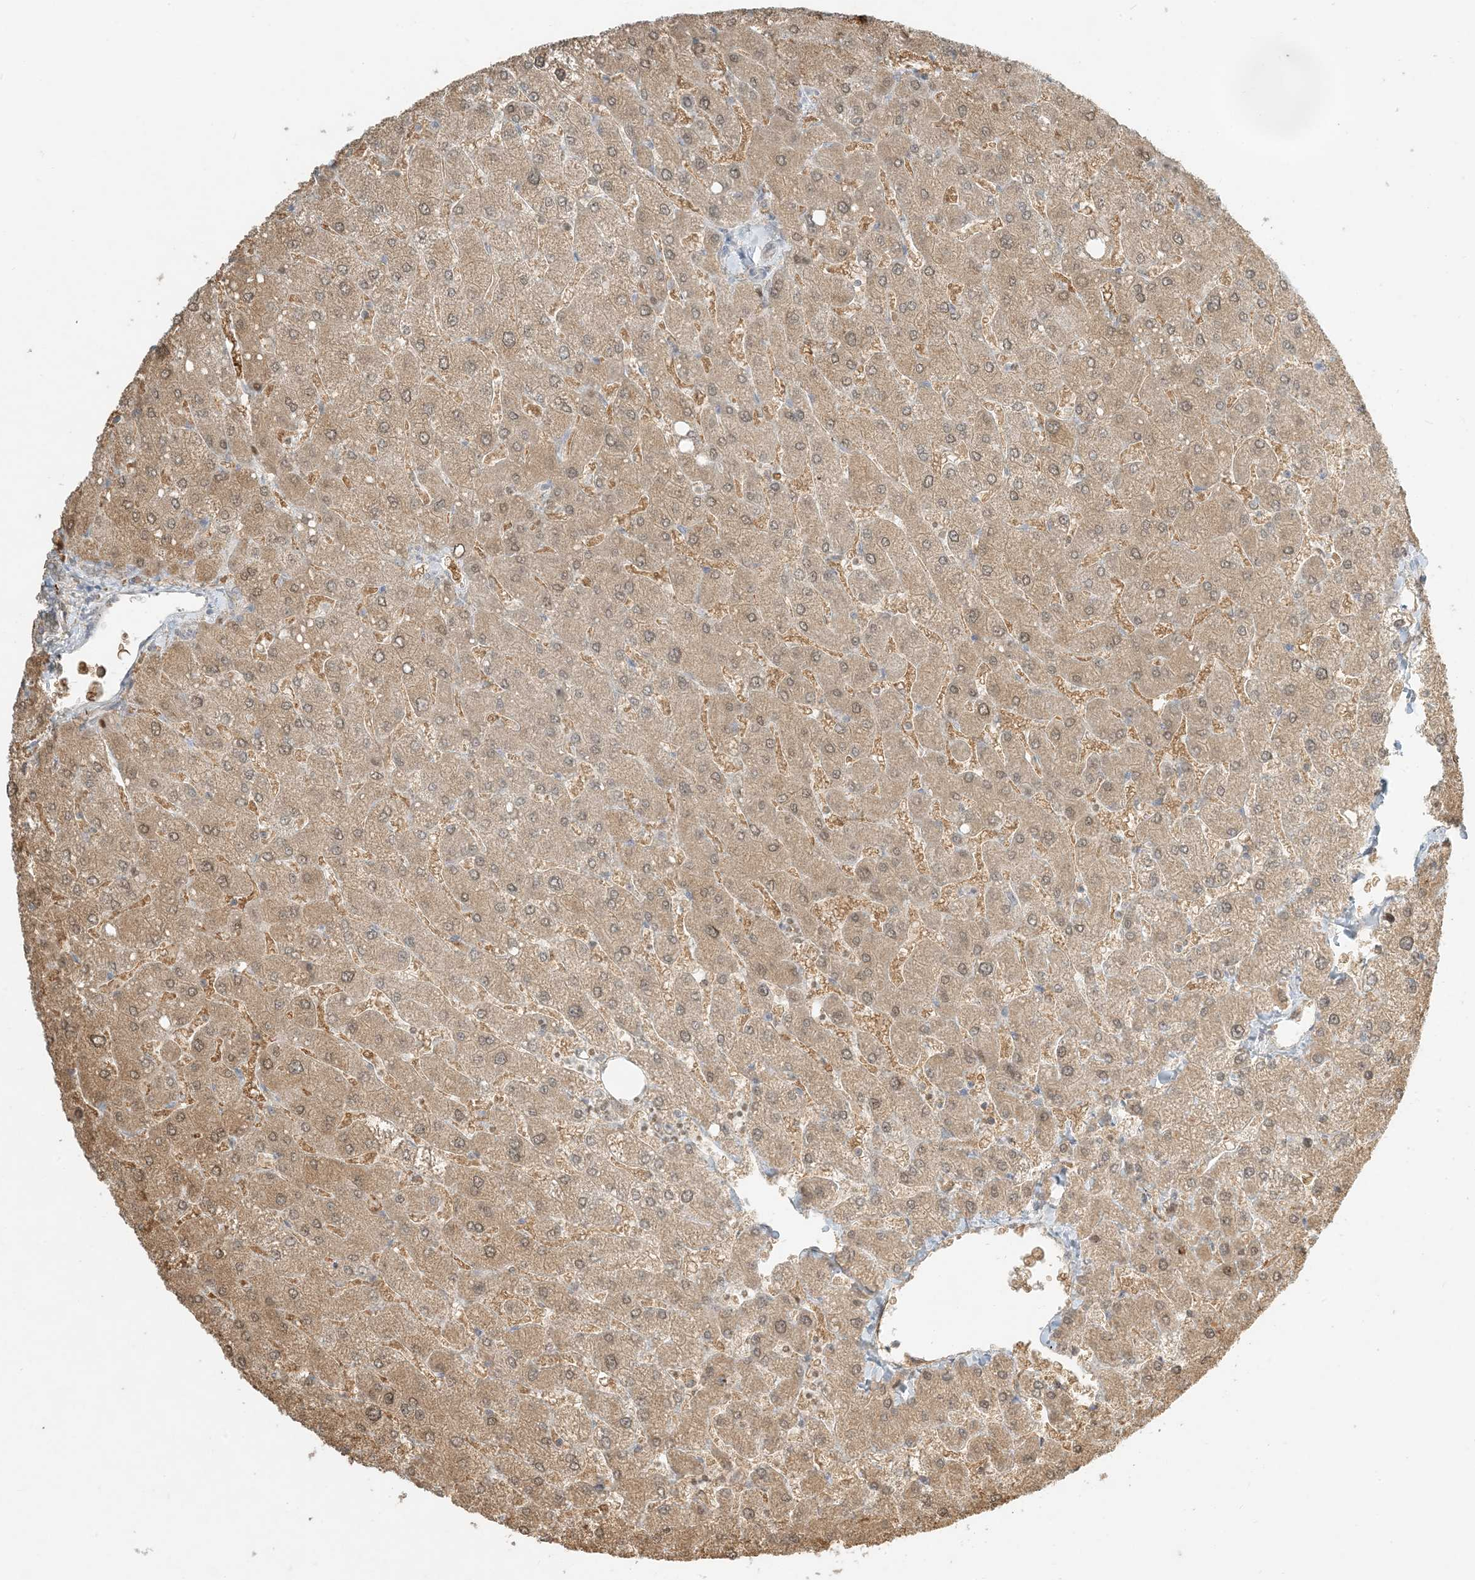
{"staining": {"intensity": "moderate", "quantity": ">75%", "location": "cytoplasmic/membranous"}, "tissue": "liver", "cell_type": "Cholangiocytes", "image_type": "normal", "snomed": [{"axis": "morphology", "description": "Normal tissue, NOS"}, {"axis": "topography", "description": "Liver"}], "caption": "Brown immunohistochemical staining in unremarkable liver shows moderate cytoplasmic/membranous expression in approximately >75% of cholangiocytes.", "gene": "MCOLN1", "patient": {"sex": "male", "age": 55}}